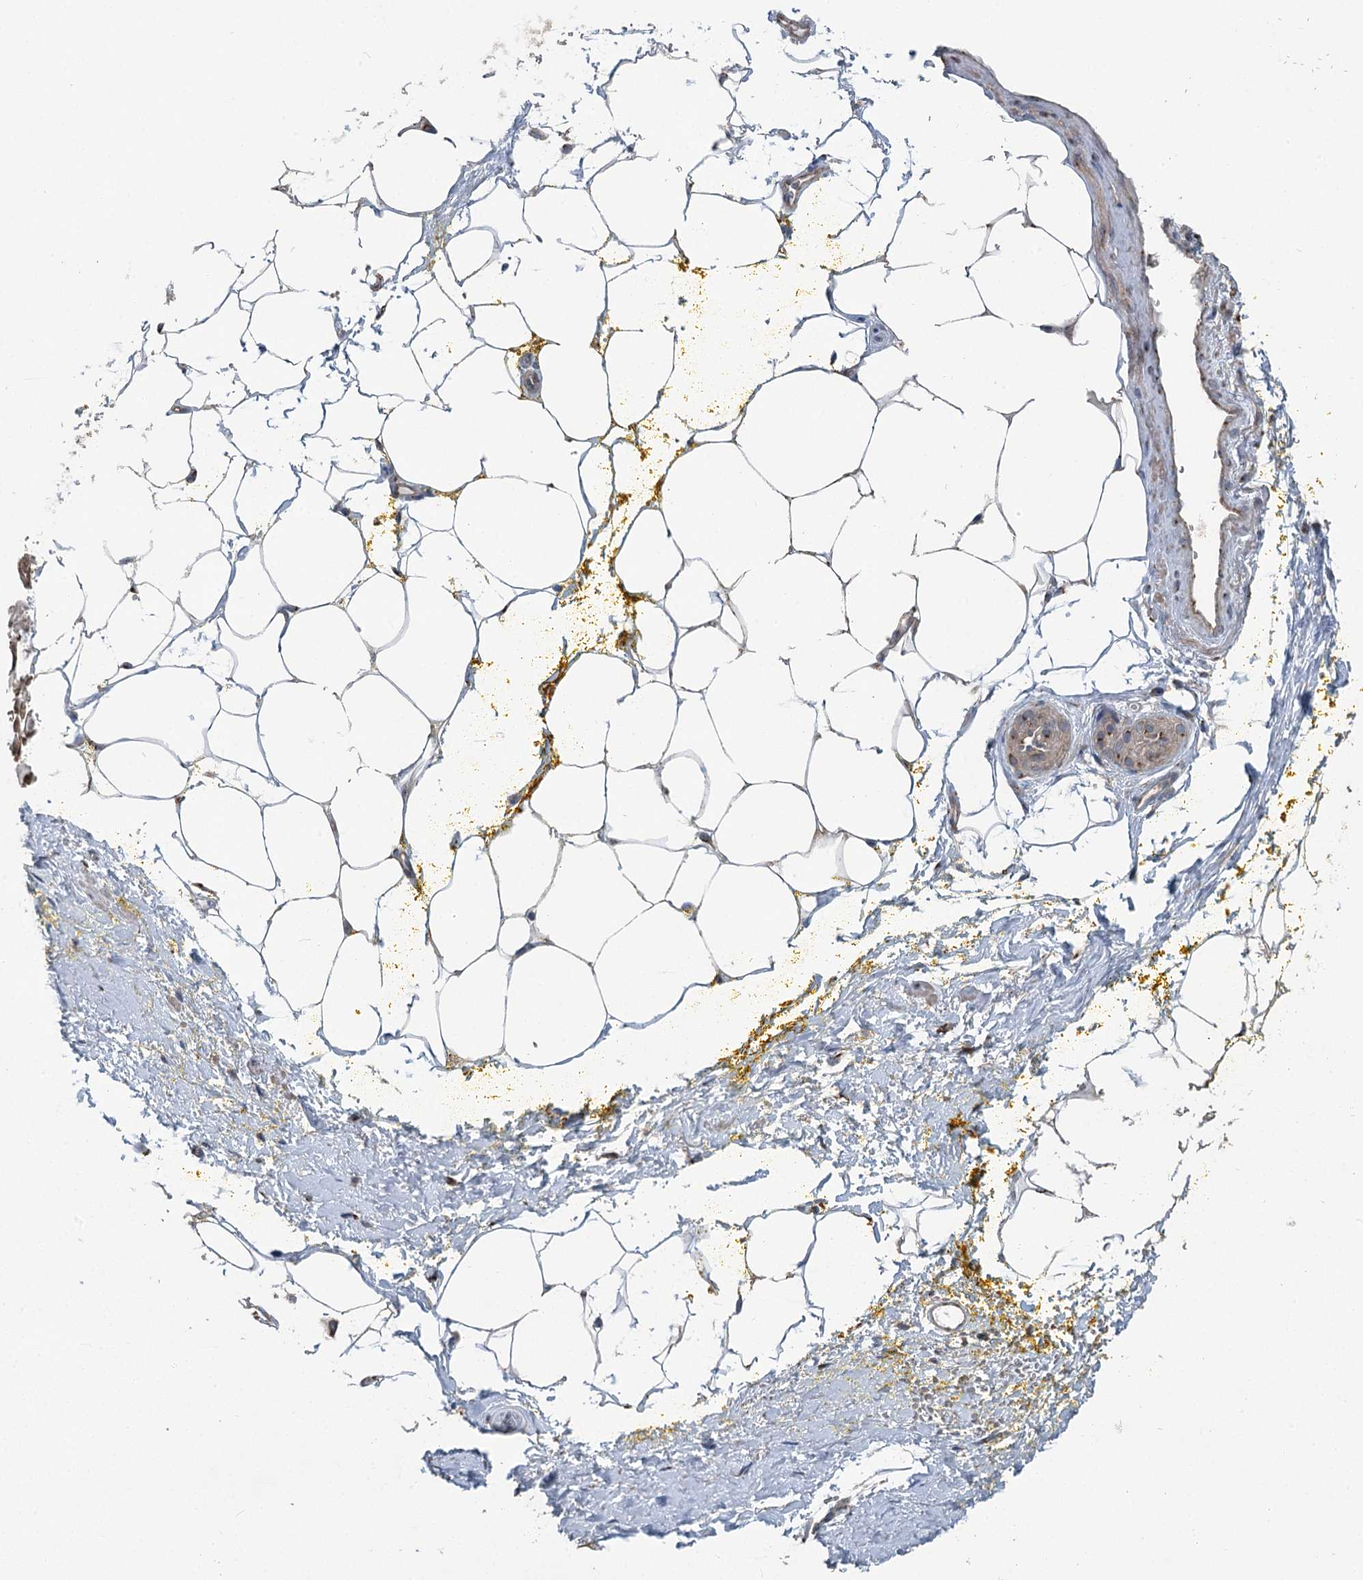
{"staining": {"intensity": "moderate", "quantity": "25%-75%", "location": "cytoplasmic/membranous"}, "tissue": "adipose tissue", "cell_type": "Adipocytes", "image_type": "normal", "snomed": [{"axis": "morphology", "description": "Normal tissue, NOS"}, {"axis": "morphology", "description": "Adenocarcinoma, Low grade"}, {"axis": "topography", "description": "Prostate"}, {"axis": "topography", "description": "Peripheral nerve tissue"}], "caption": "Immunohistochemical staining of benign human adipose tissue reveals medium levels of moderate cytoplasmic/membranous expression in about 25%-75% of adipocytes. (DAB (3,3'-diaminobenzidine) = brown stain, brightfield microscopy at high magnification).", "gene": "ITIH5", "patient": {"sex": "male", "age": 63}}